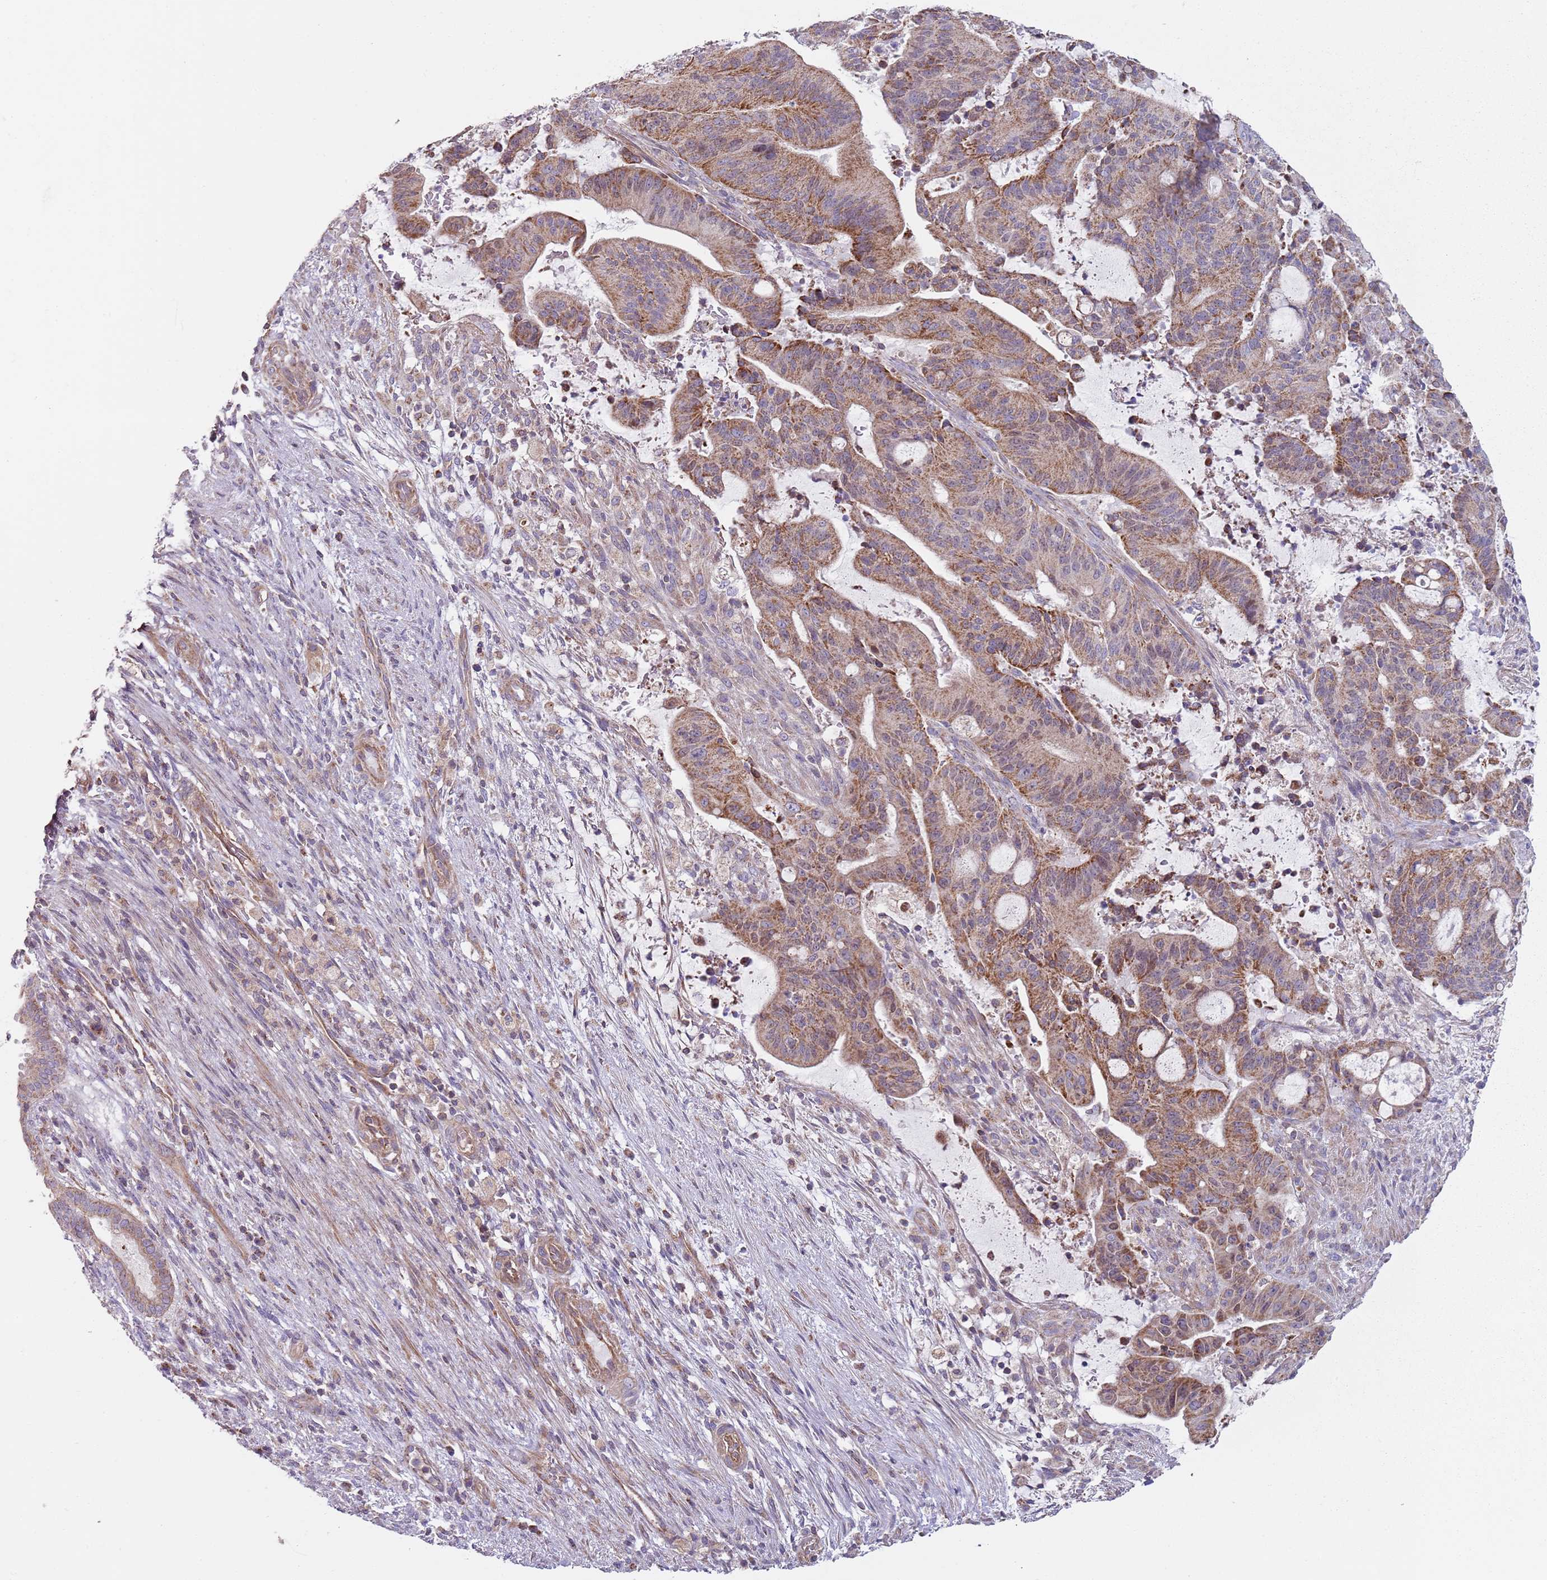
{"staining": {"intensity": "moderate", "quantity": ">75%", "location": "cytoplasmic/membranous"}, "tissue": "liver cancer", "cell_type": "Tumor cells", "image_type": "cancer", "snomed": [{"axis": "morphology", "description": "Normal tissue, NOS"}, {"axis": "morphology", "description": "Cholangiocarcinoma"}, {"axis": "topography", "description": "Liver"}, {"axis": "topography", "description": "Peripheral nerve tissue"}], "caption": "Immunohistochemical staining of human liver cancer (cholangiocarcinoma) shows moderate cytoplasmic/membranous protein staining in approximately >75% of tumor cells. (Stains: DAB (3,3'-diaminobenzidine) in brown, nuclei in blue, Microscopy: brightfield microscopy at high magnification).", "gene": "GAS8", "patient": {"sex": "female", "age": 73}}